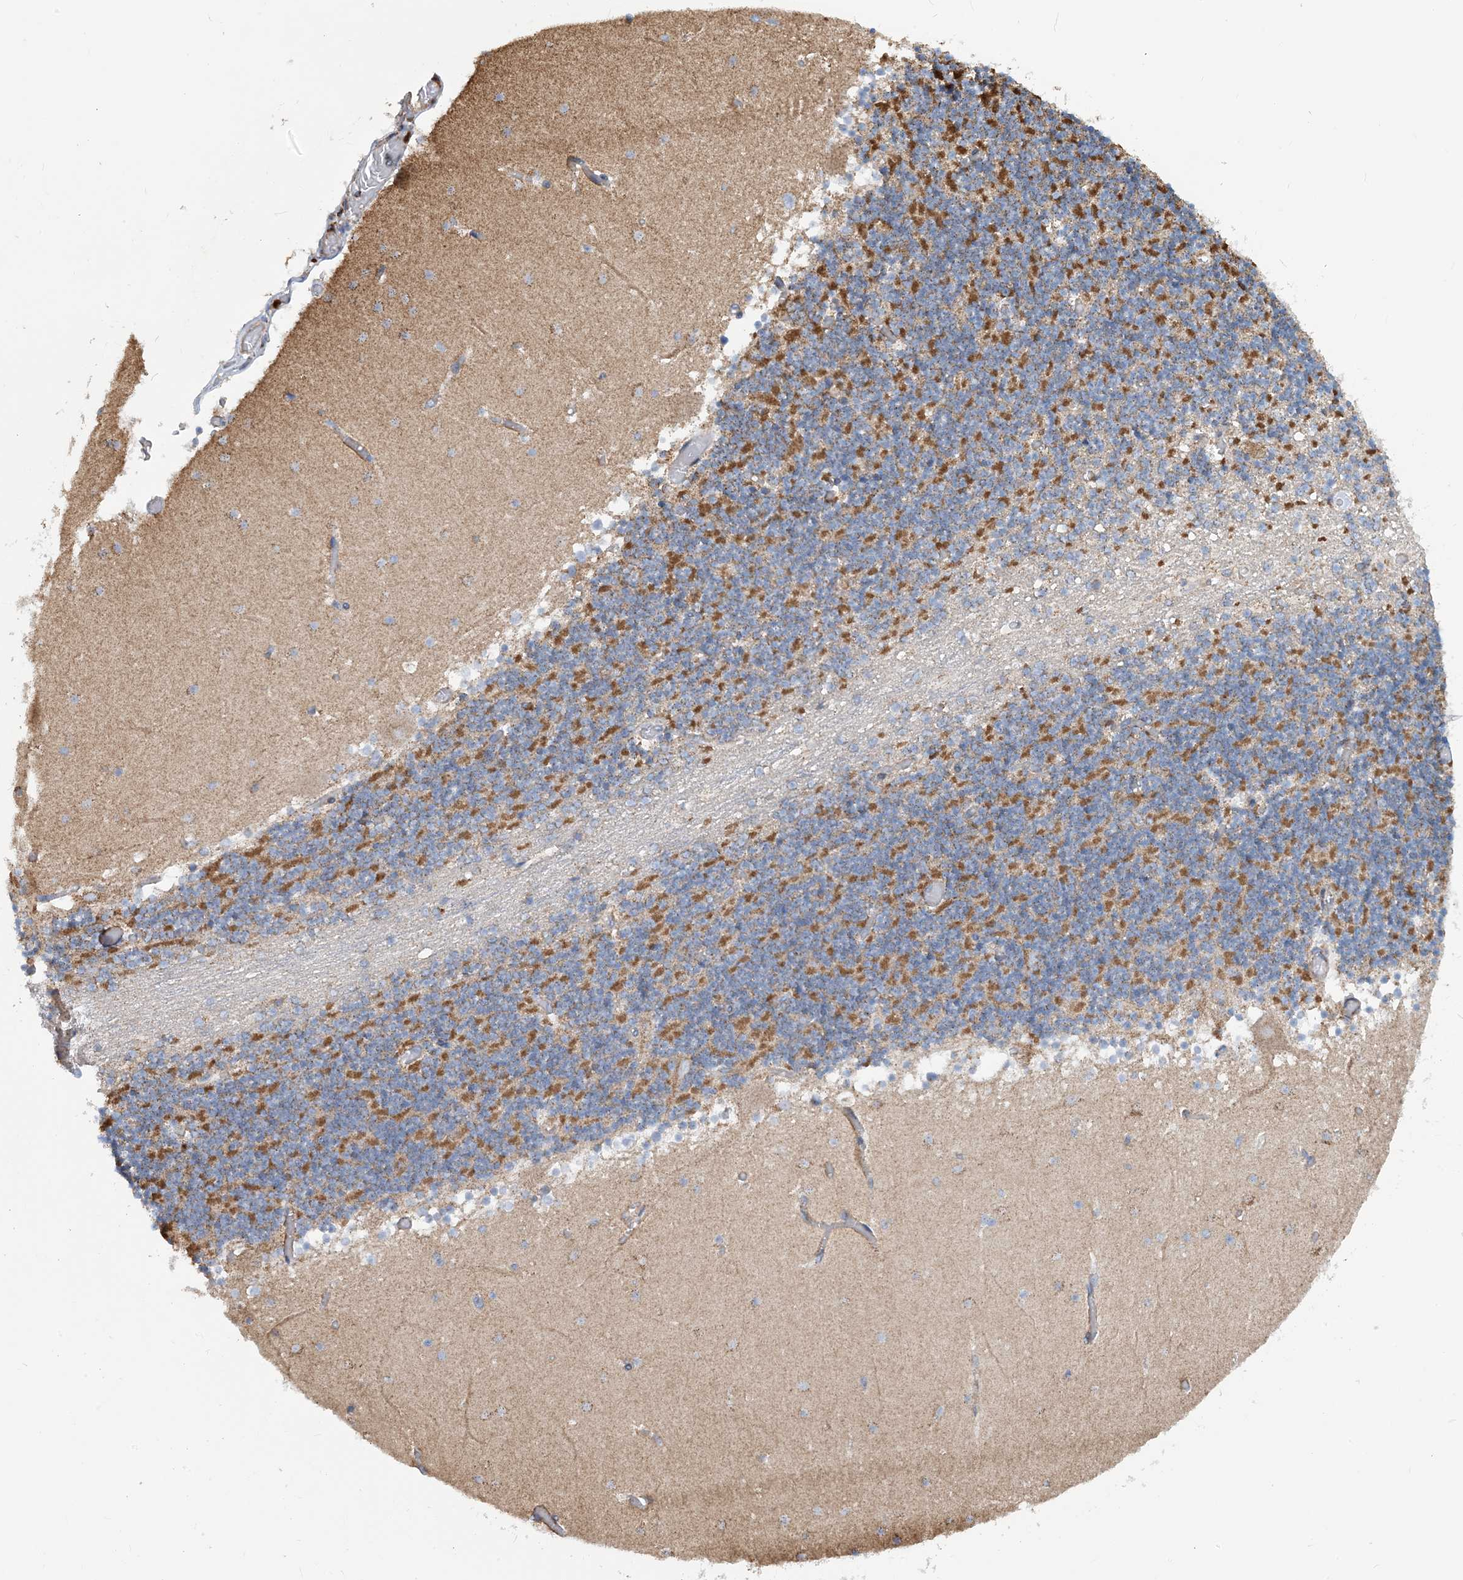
{"staining": {"intensity": "moderate", "quantity": "25%-75%", "location": "cytoplasmic/membranous"}, "tissue": "cerebellum", "cell_type": "Cells in granular layer", "image_type": "normal", "snomed": [{"axis": "morphology", "description": "Normal tissue, NOS"}, {"axis": "topography", "description": "Cerebellum"}], "caption": "Unremarkable cerebellum reveals moderate cytoplasmic/membranous positivity in approximately 25%-75% of cells in granular layer, visualized by immunohistochemistry. (DAB IHC, brown staining for protein, blue staining for nuclei).", "gene": "PCDHGA1", "patient": {"sex": "female", "age": 28}}